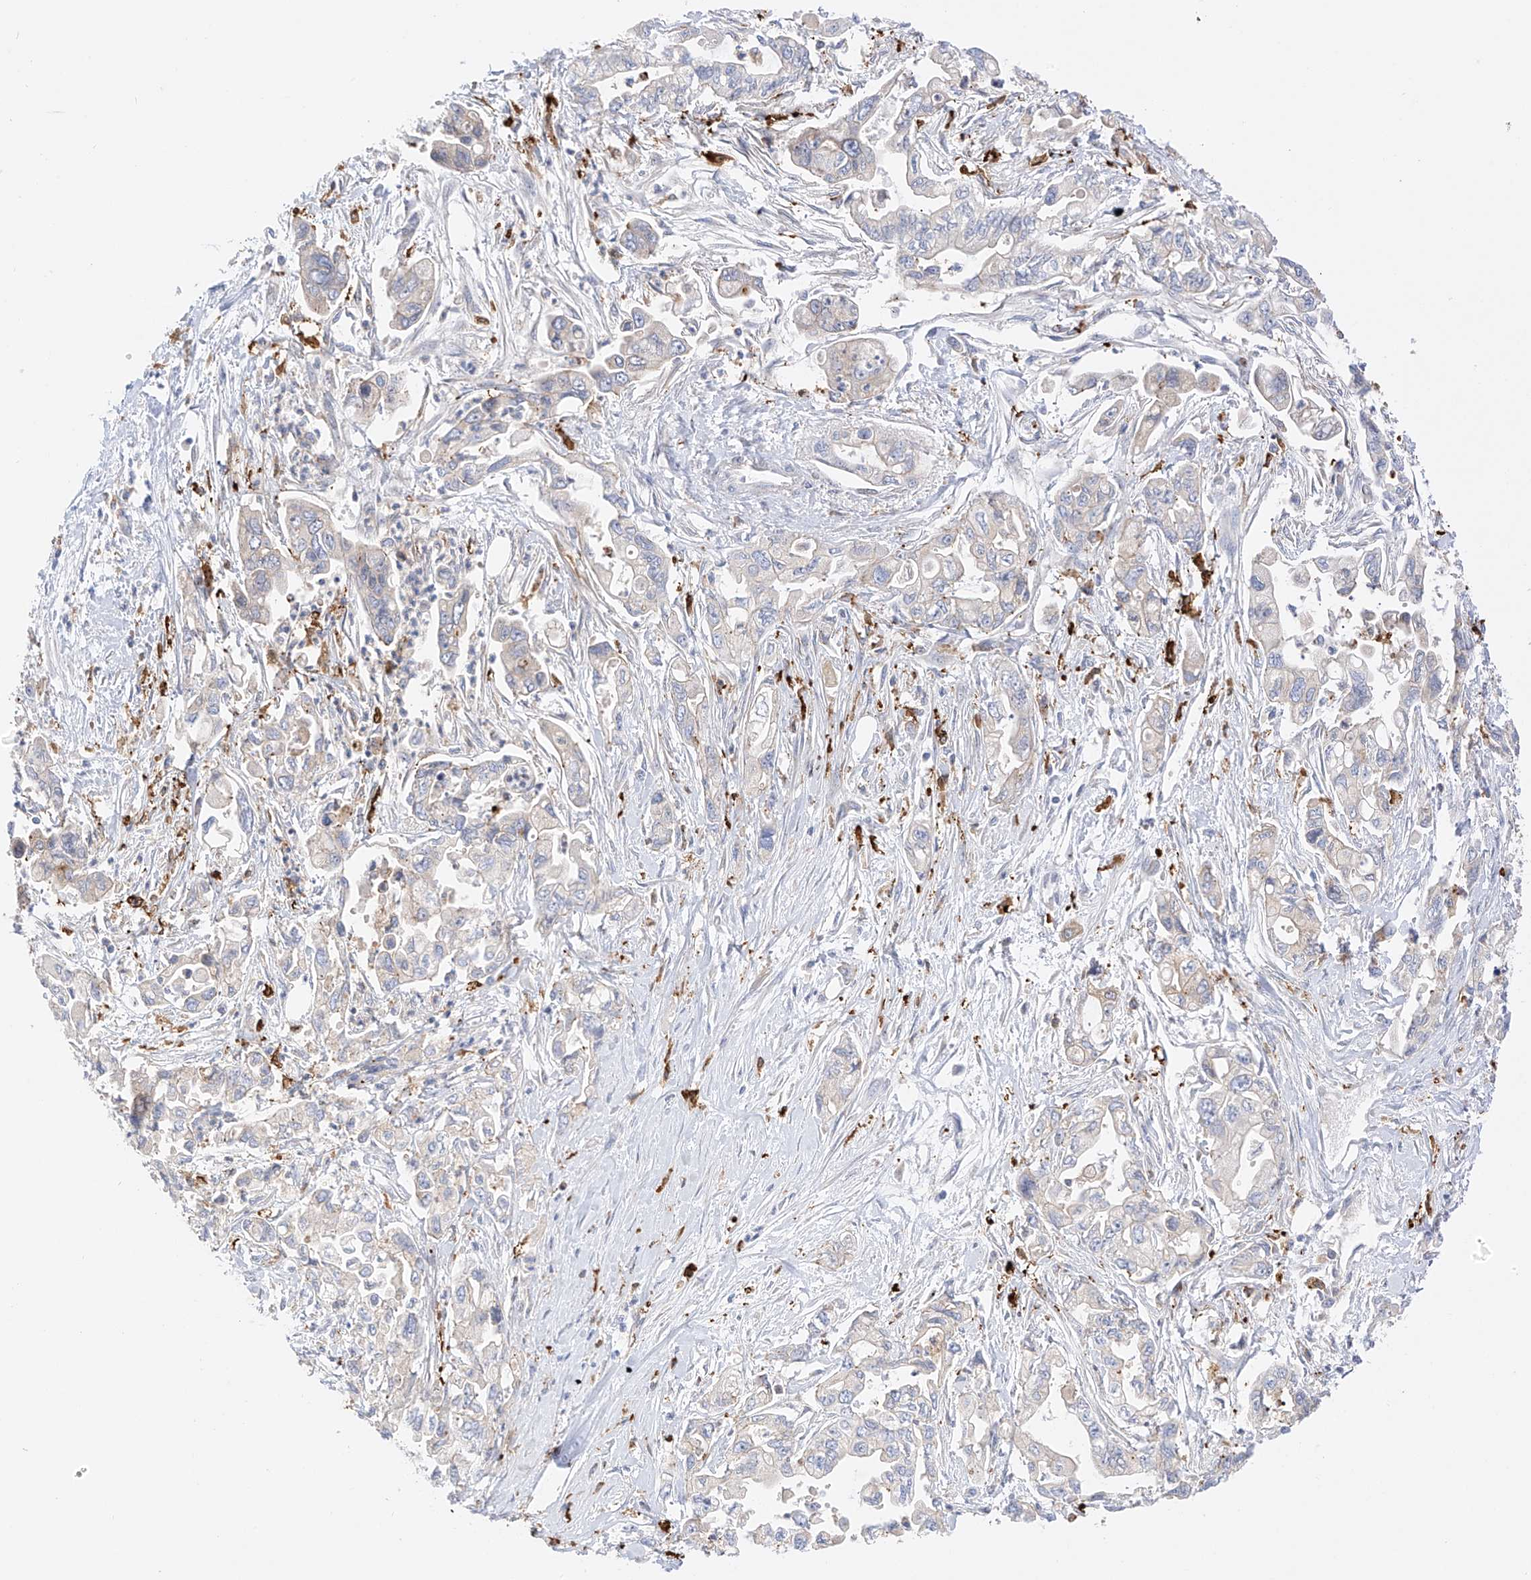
{"staining": {"intensity": "negative", "quantity": "none", "location": "none"}, "tissue": "pancreatic cancer", "cell_type": "Tumor cells", "image_type": "cancer", "snomed": [{"axis": "morphology", "description": "Adenocarcinoma, NOS"}, {"axis": "topography", "description": "Pancreas"}], "caption": "IHC histopathology image of human adenocarcinoma (pancreatic) stained for a protein (brown), which demonstrates no staining in tumor cells.", "gene": "PCYOX1", "patient": {"sex": "male", "age": 70}}